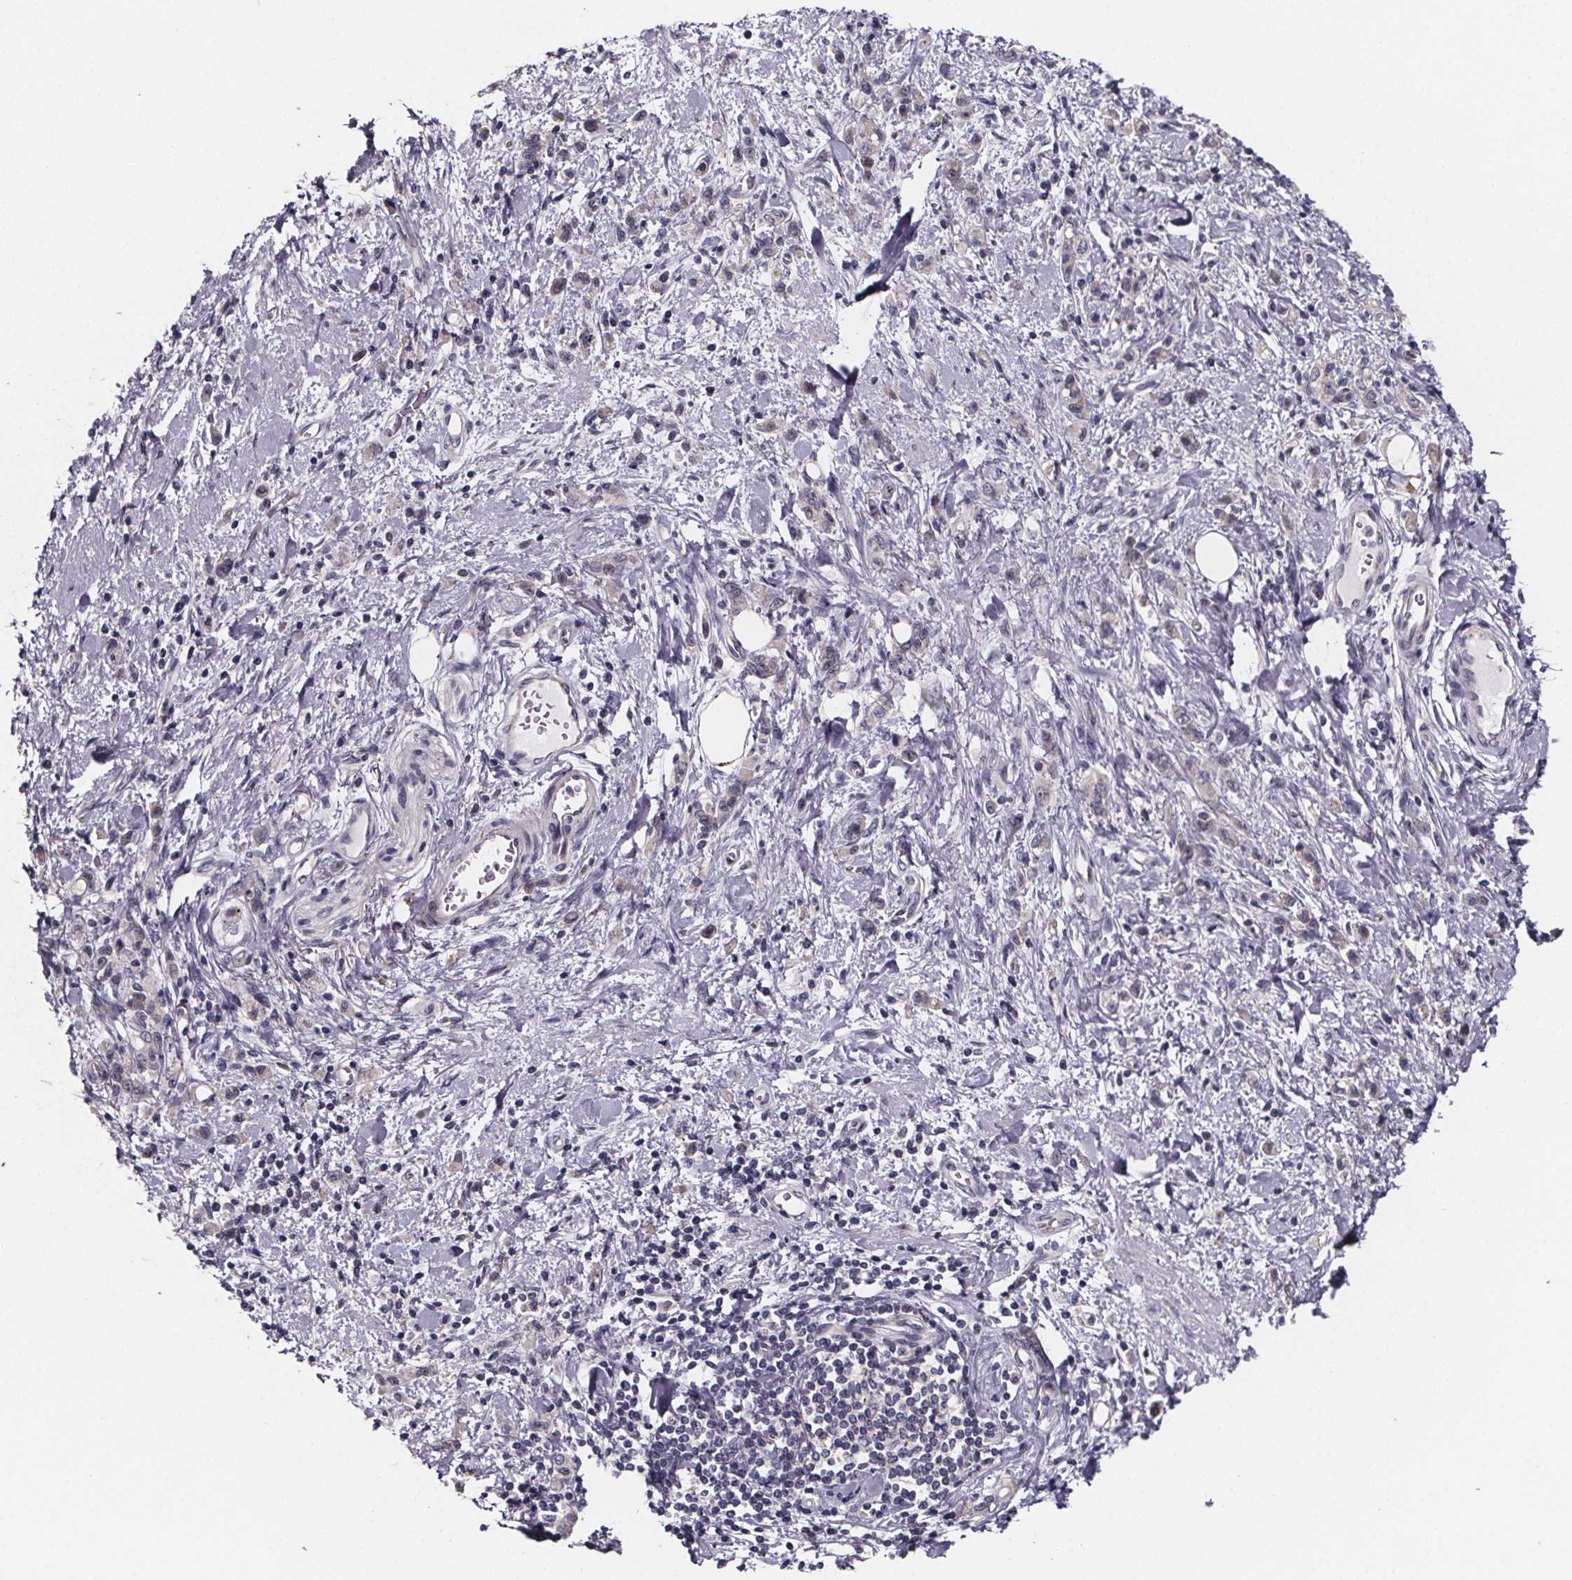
{"staining": {"intensity": "negative", "quantity": "none", "location": "none"}, "tissue": "stomach cancer", "cell_type": "Tumor cells", "image_type": "cancer", "snomed": [{"axis": "morphology", "description": "Adenocarcinoma, NOS"}, {"axis": "topography", "description": "Stomach"}], "caption": "This is an immunohistochemistry (IHC) micrograph of stomach adenocarcinoma. There is no expression in tumor cells.", "gene": "NDST1", "patient": {"sex": "male", "age": 77}}